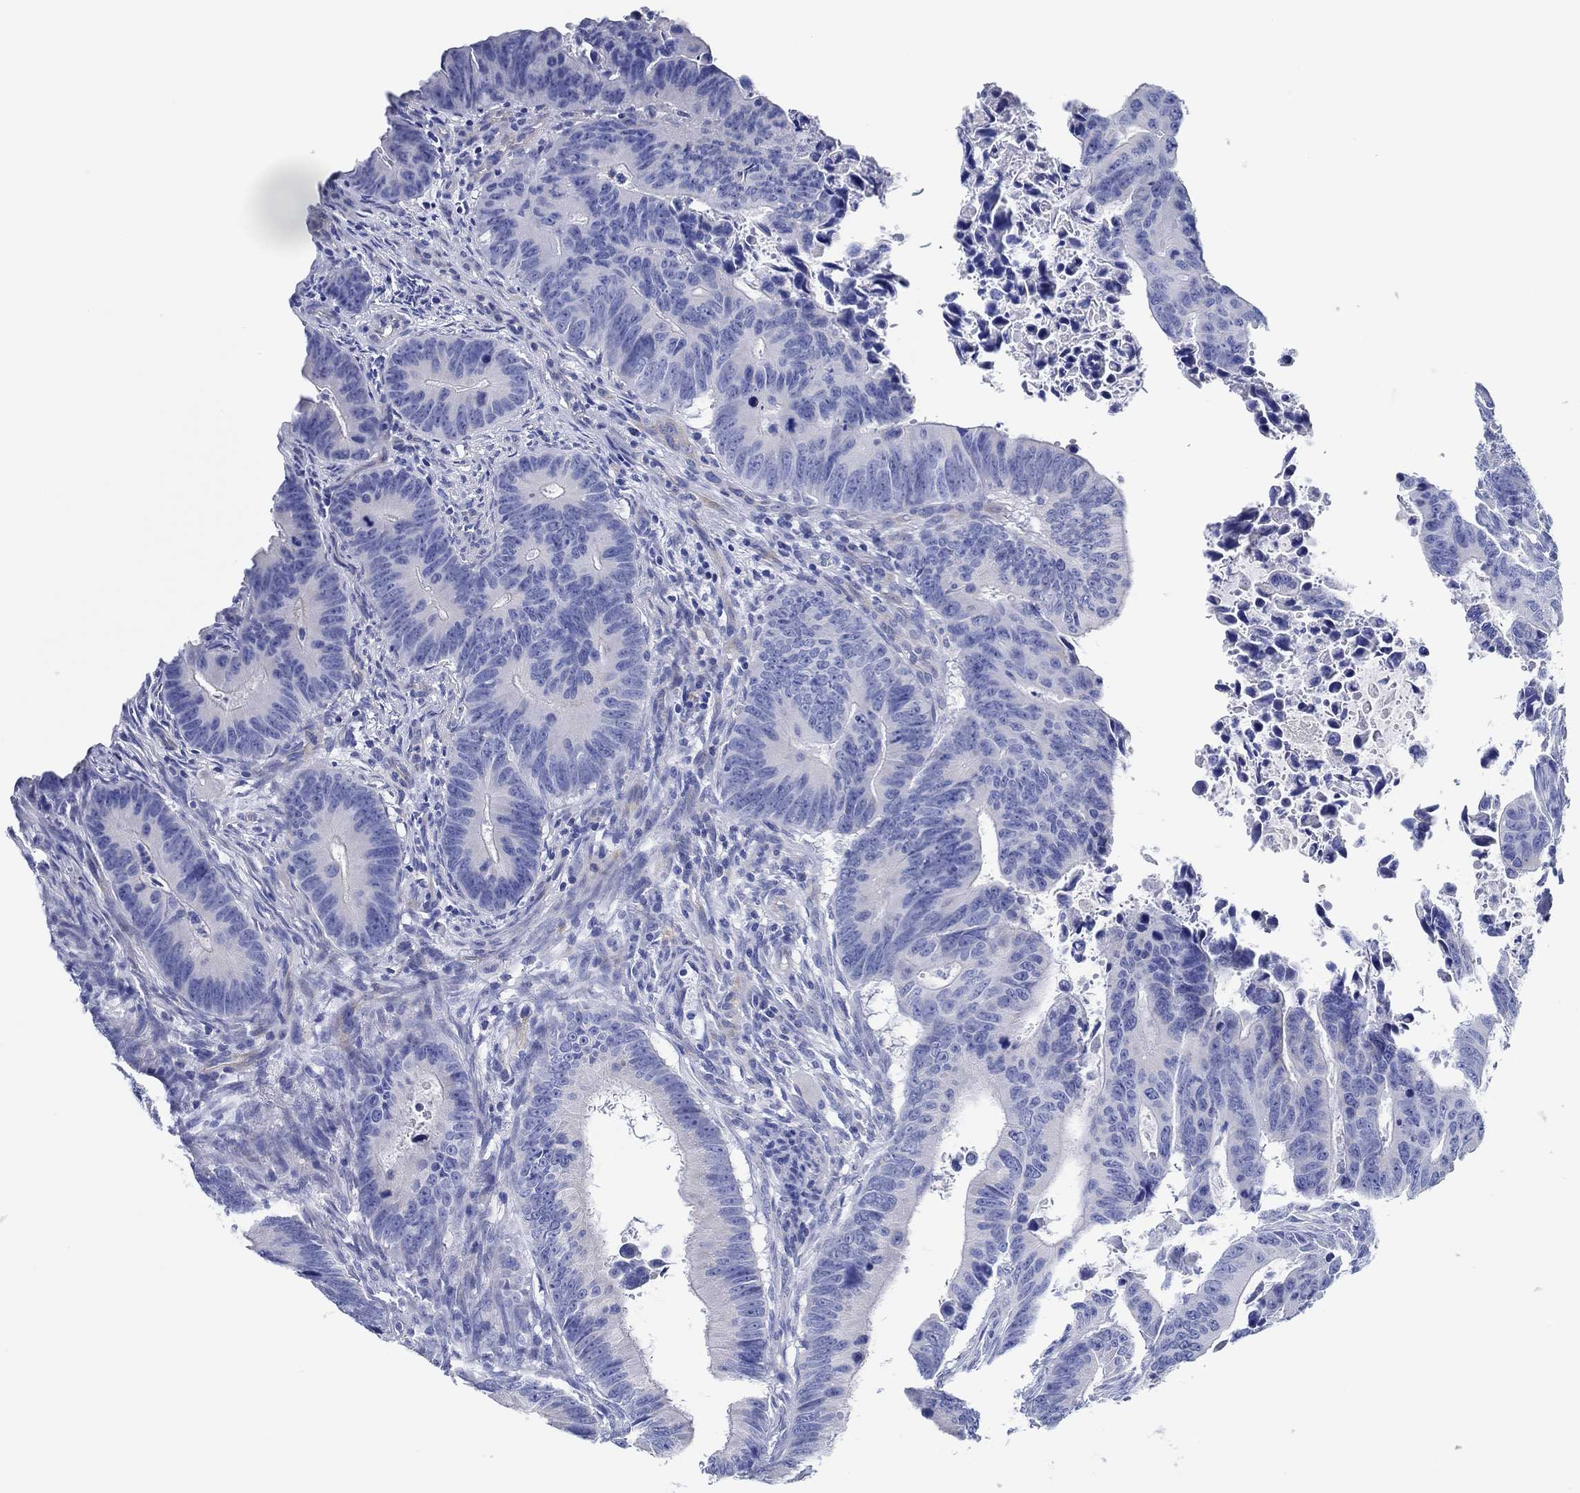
{"staining": {"intensity": "negative", "quantity": "none", "location": "none"}, "tissue": "colorectal cancer", "cell_type": "Tumor cells", "image_type": "cancer", "snomed": [{"axis": "morphology", "description": "Adenocarcinoma, NOS"}, {"axis": "topography", "description": "Colon"}], "caption": "Immunohistochemistry image of neoplastic tissue: human colorectal adenocarcinoma stained with DAB shows no significant protein staining in tumor cells.", "gene": "IGFBP6", "patient": {"sex": "female", "age": 87}}